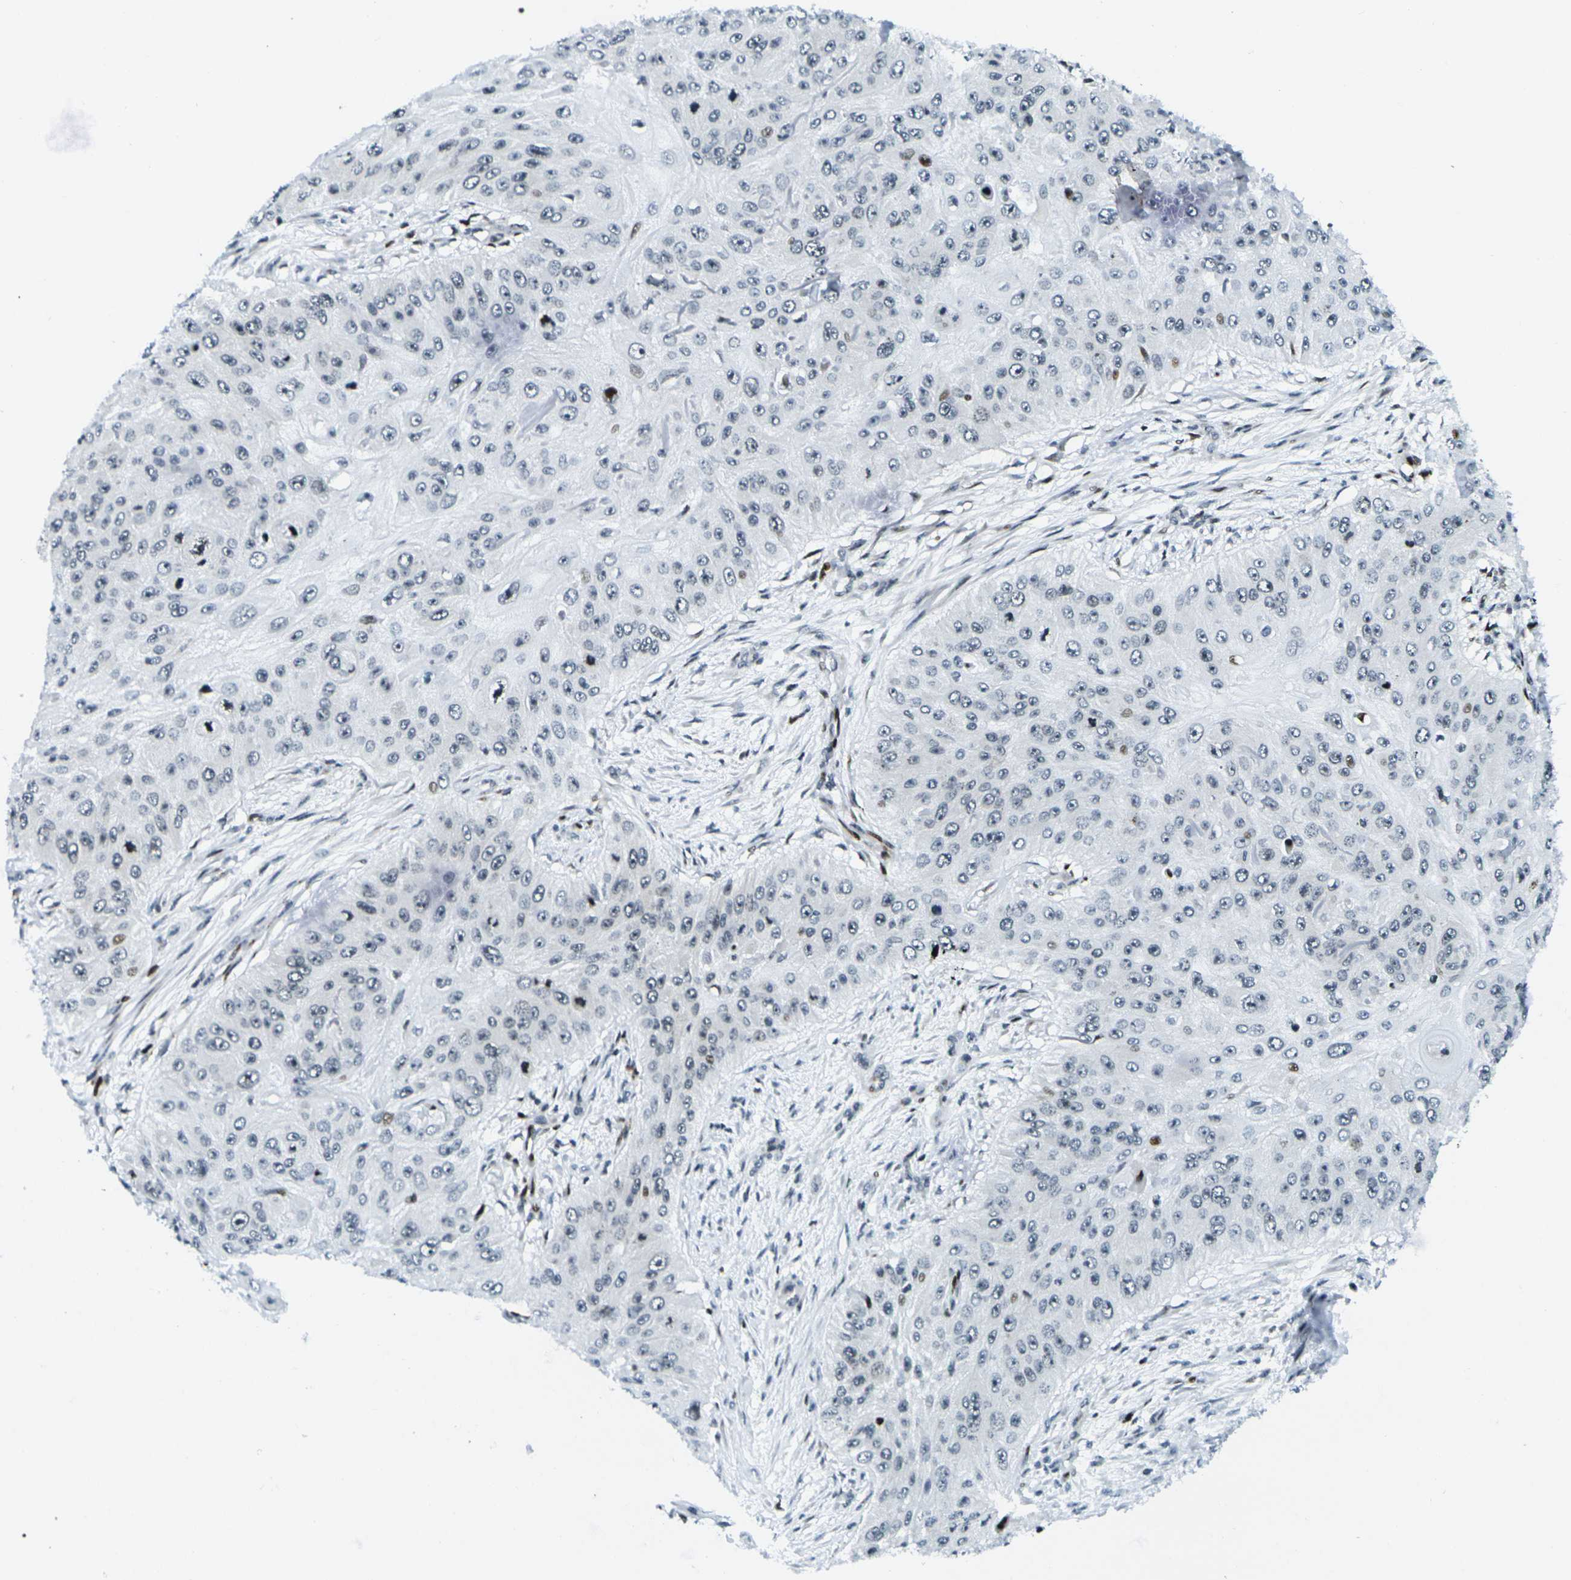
{"staining": {"intensity": "negative", "quantity": "none", "location": "none"}, "tissue": "skin cancer", "cell_type": "Tumor cells", "image_type": "cancer", "snomed": [{"axis": "morphology", "description": "Squamous cell carcinoma, NOS"}, {"axis": "topography", "description": "Skin"}], "caption": "An immunohistochemistry (IHC) histopathology image of squamous cell carcinoma (skin) is shown. There is no staining in tumor cells of squamous cell carcinoma (skin). Nuclei are stained in blue.", "gene": "H3-3A", "patient": {"sex": "female", "age": 80}}